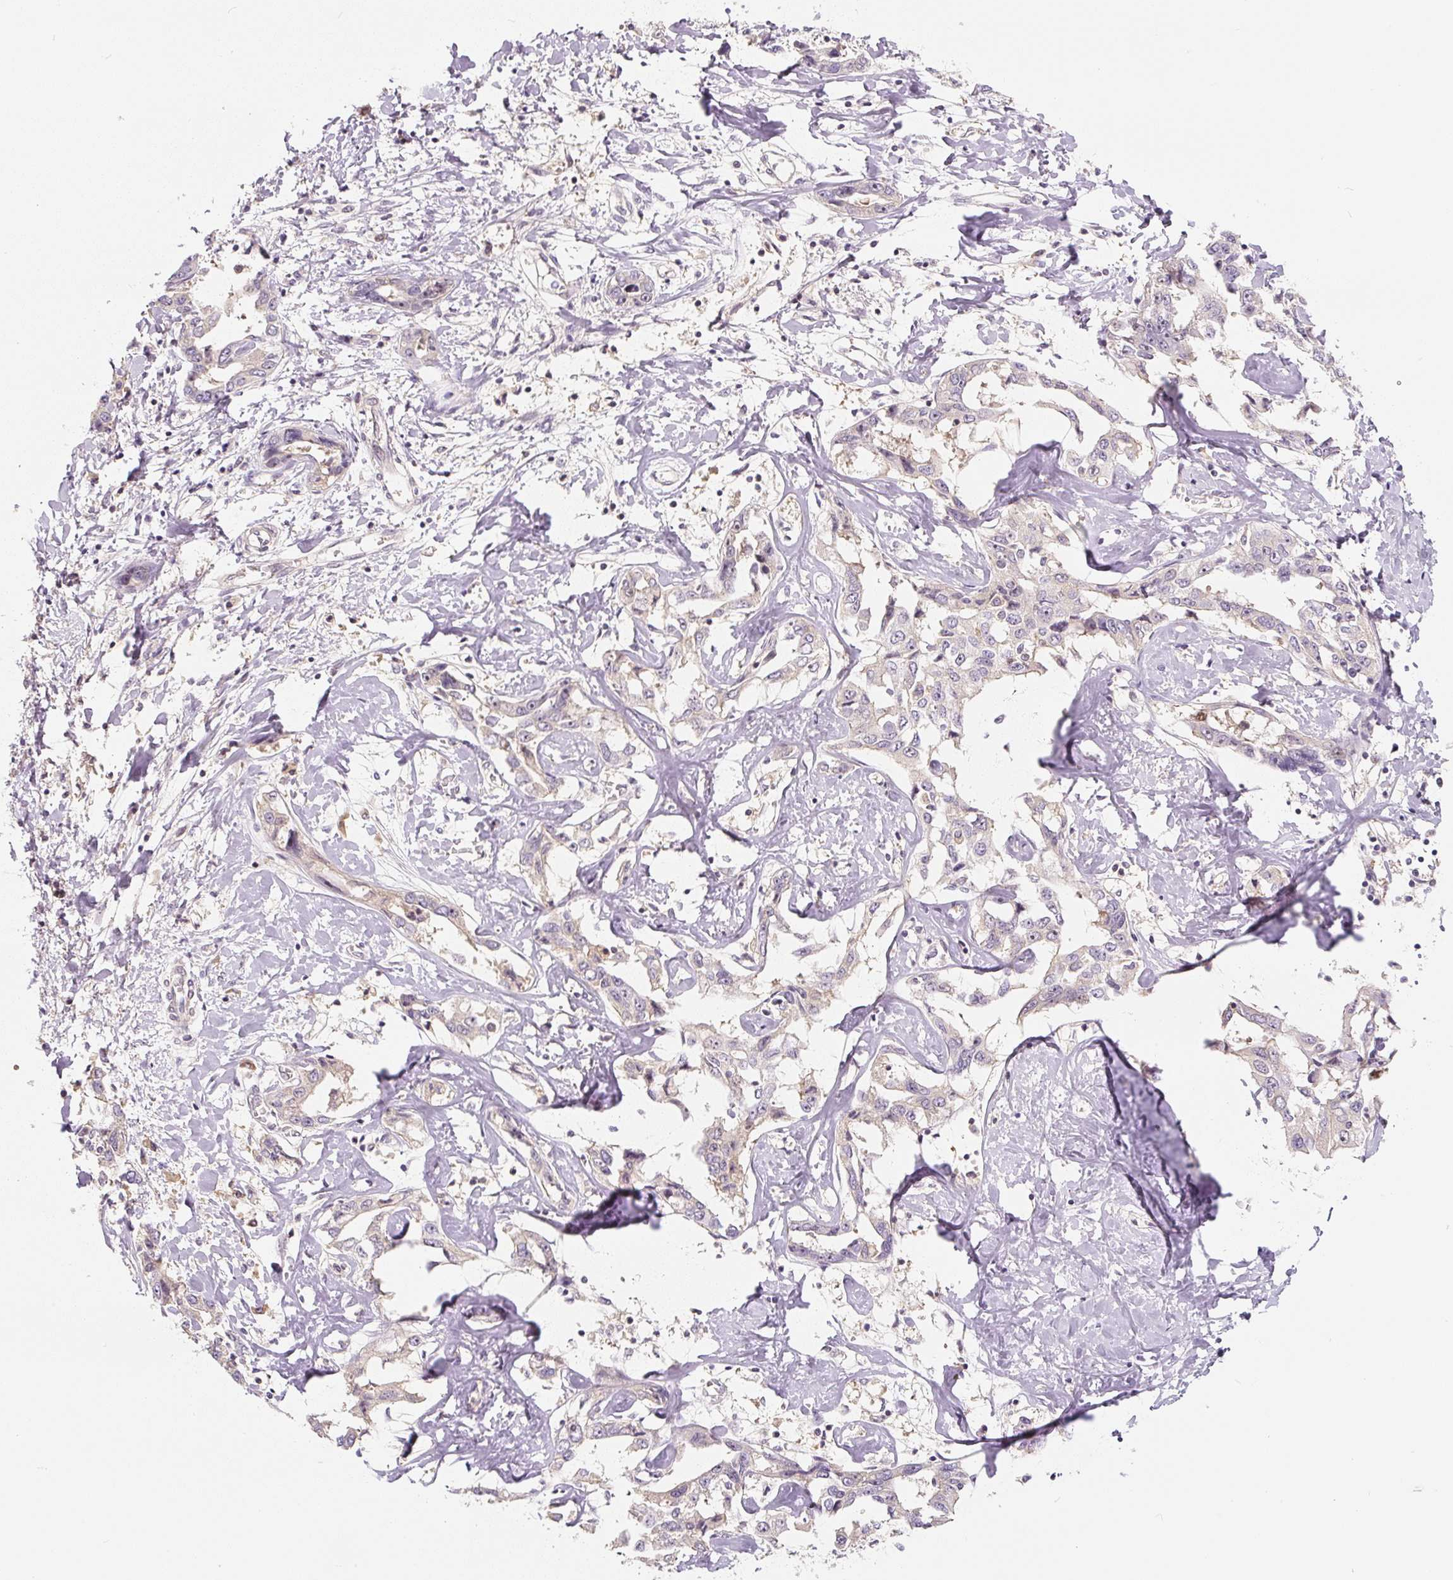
{"staining": {"intensity": "weak", "quantity": "25%-75%", "location": "nuclear"}, "tissue": "liver cancer", "cell_type": "Tumor cells", "image_type": "cancer", "snomed": [{"axis": "morphology", "description": "Cholangiocarcinoma"}, {"axis": "topography", "description": "Liver"}], "caption": "This is an image of IHC staining of cholangiocarcinoma (liver), which shows weak staining in the nuclear of tumor cells.", "gene": "PWWP3B", "patient": {"sex": "male", "age": 59}}